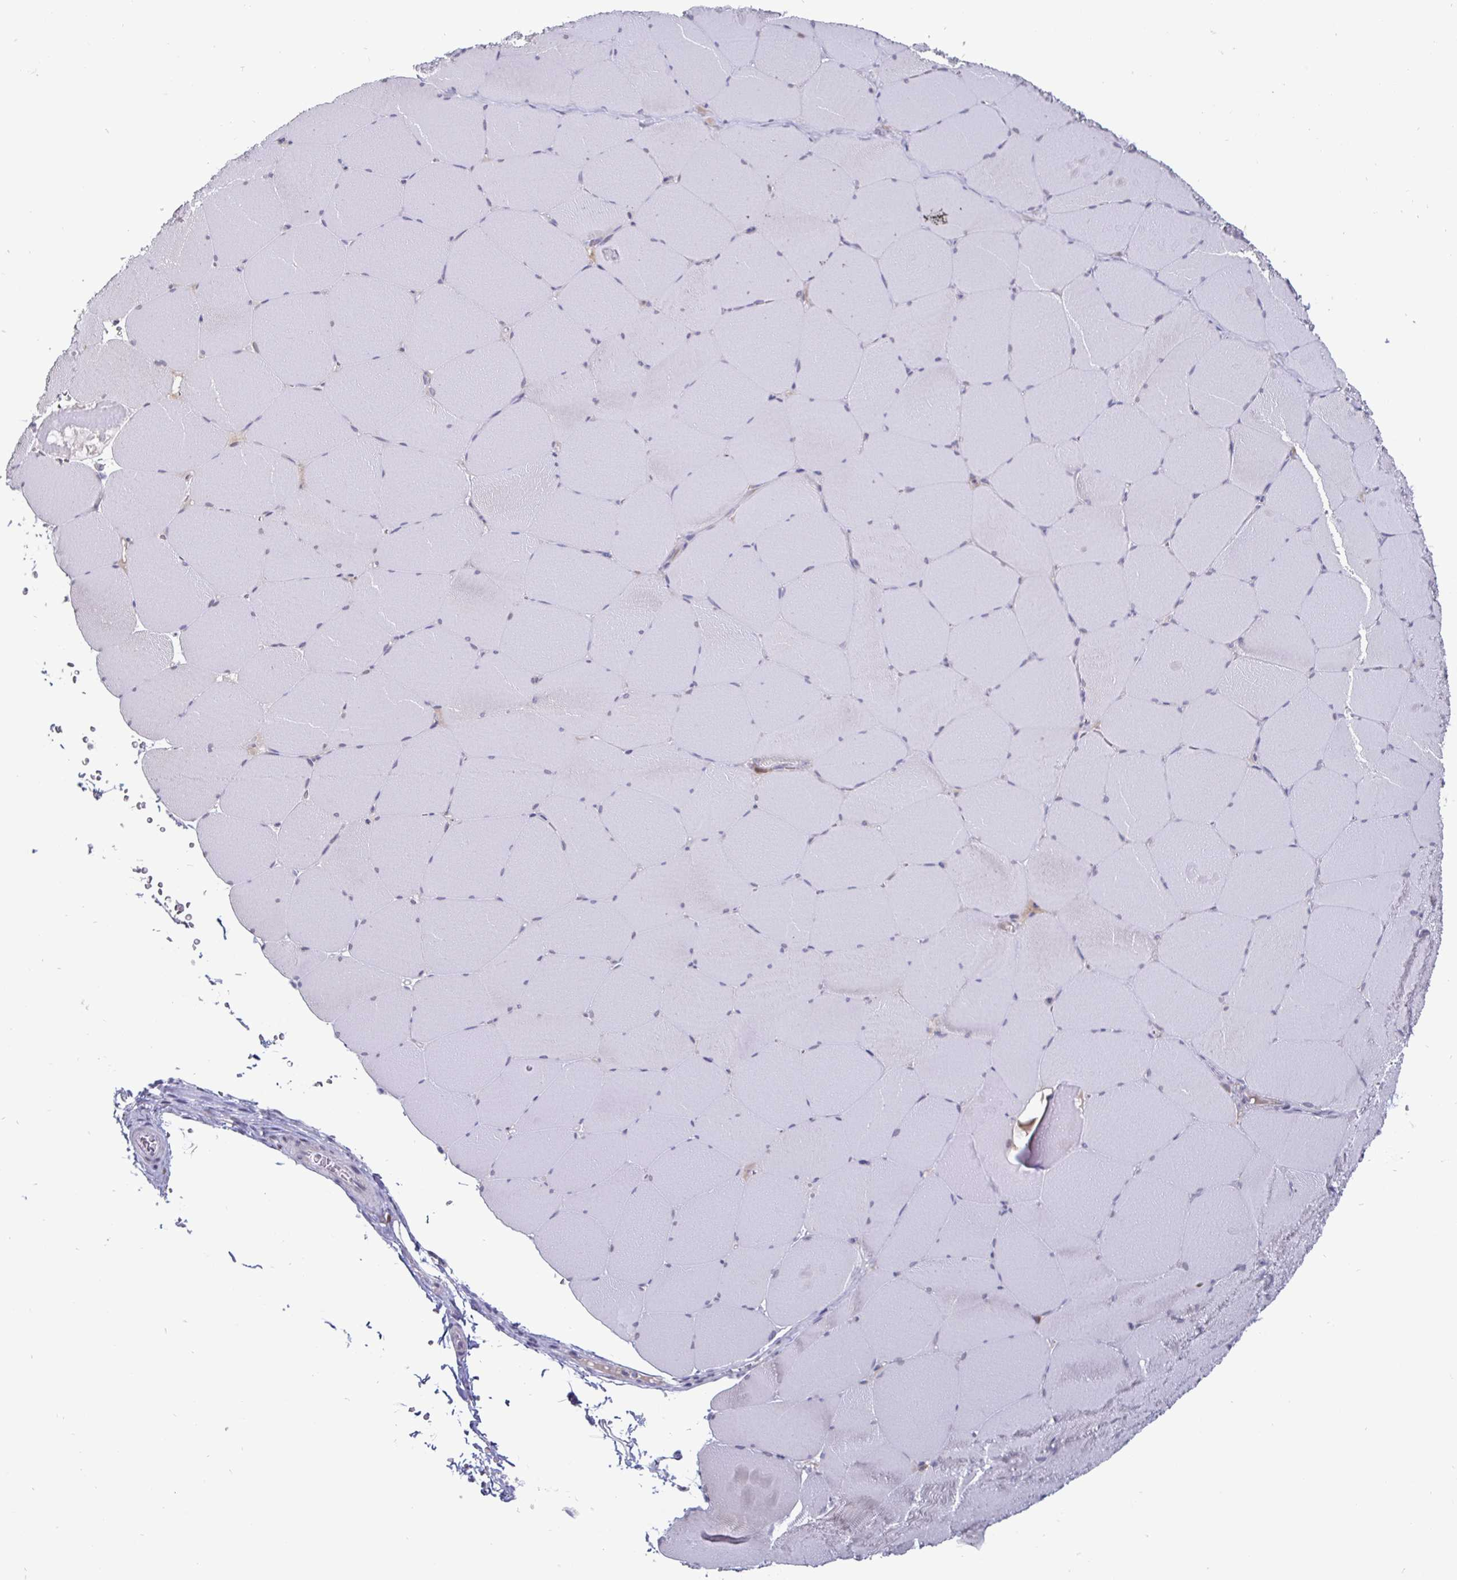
{"staining": {"intensity": "negative", "quantity": "none", "location": "none"}, "tissue": "skeletal muscle", "cell_type": "Myocytes", "image_type": "normal", "snomed": [{"axis": "morphology", "description": "Normal tissue, NOS"}, {"axis": "topography", "description": "Skeletal muscle"}, {"axis": "topography", "description": "Head-Neck"}], "caption": "DAB immunohistochemical staining of unremarkable skeletal muscle shows no significant positivity in myocytes. Brightfield microscopy of IHC stained with DAB (brown) and hematoxylin (blue), captured at high magnification.", "gene": "OOSP2", "patient": {"sex": "male", "age": 66}}